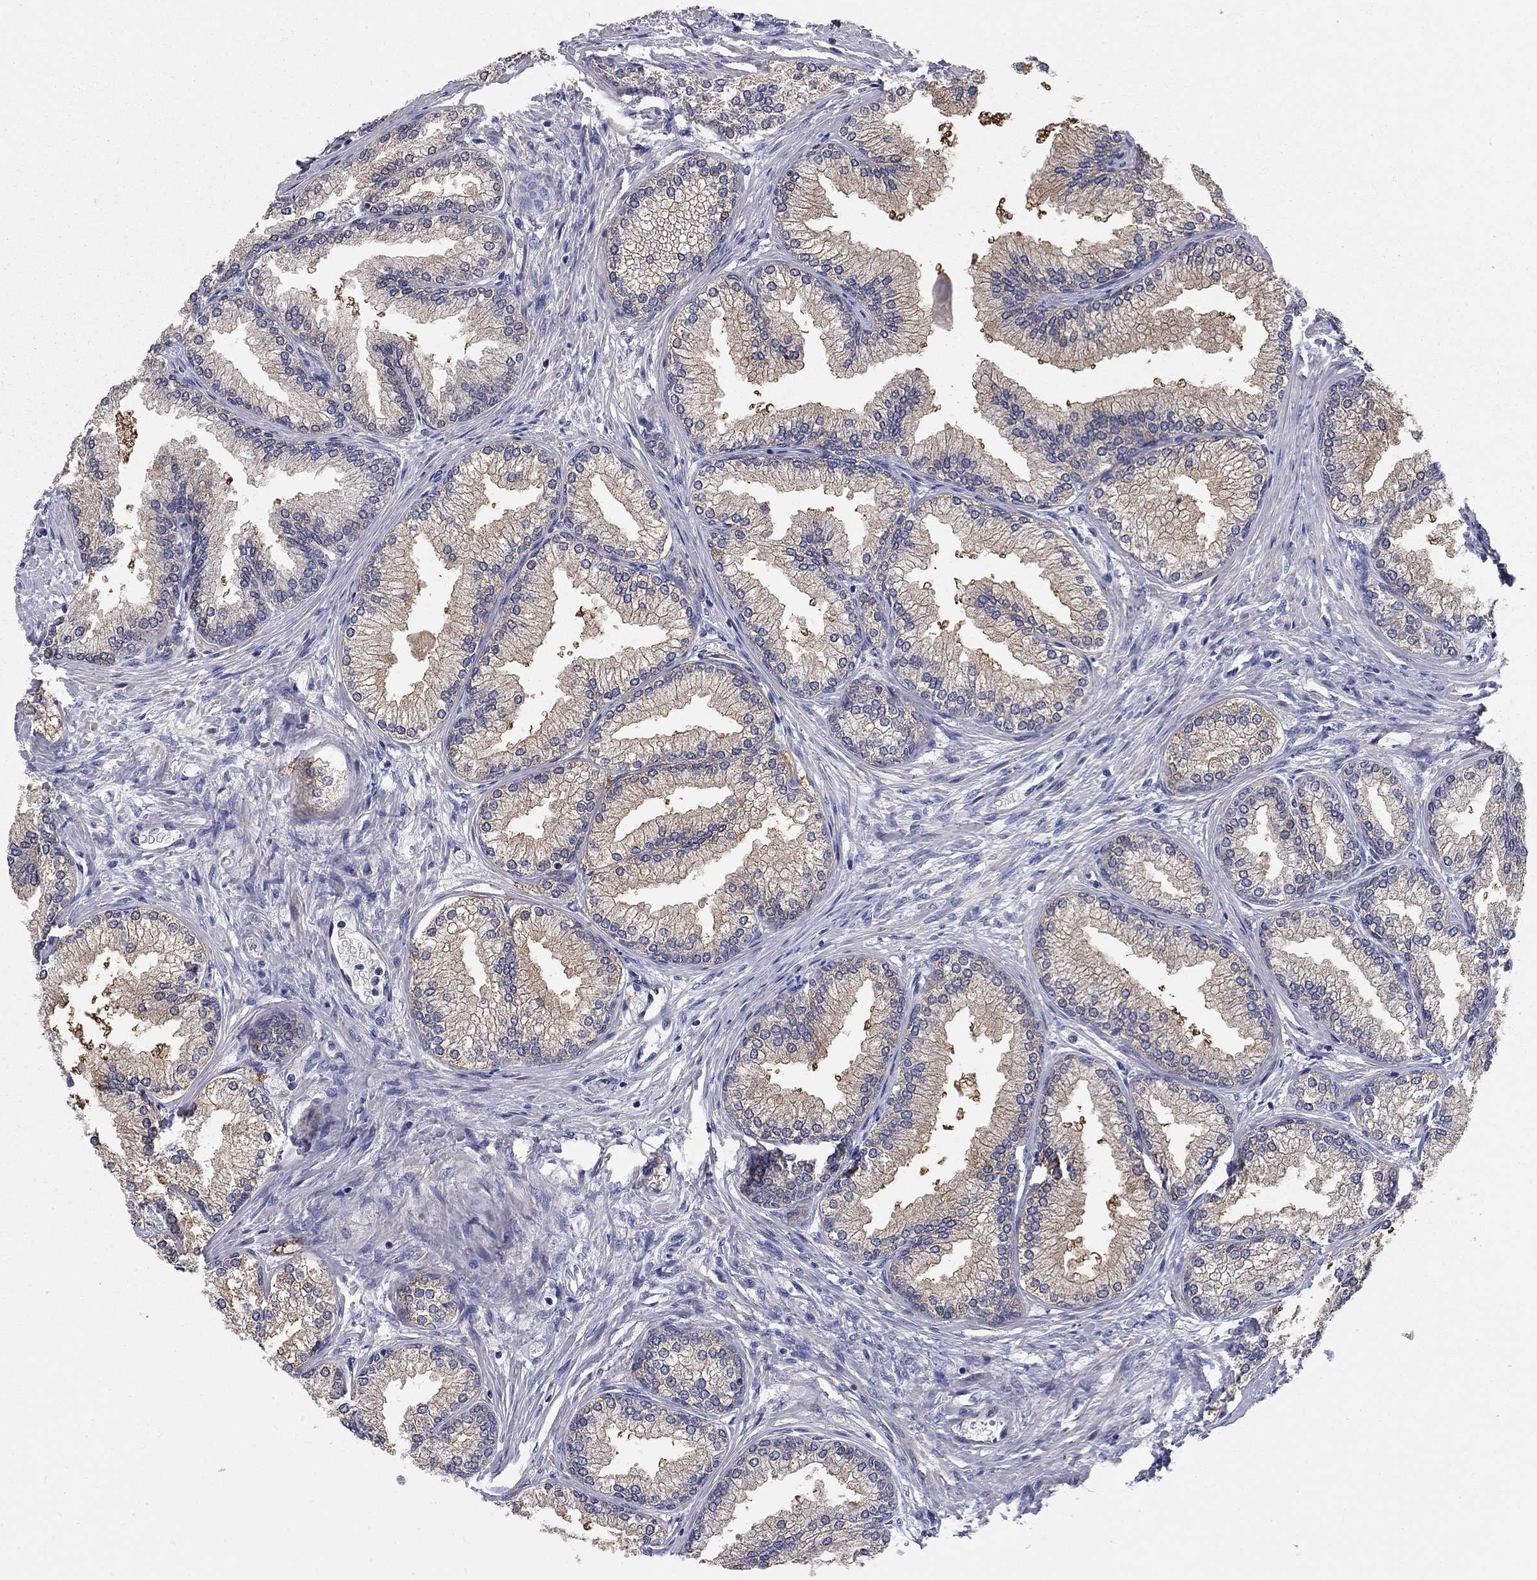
{"staining": {"intensity": "moderate", "quantity": "<25%", "location": "cytoplasmic/membranous"}, "tissue": "prostate", "cell_type": "Glandular cells", "image_type": "normal", "snomed": [{"axis": "morphology", "description": "Normal tissue, NOS"}, {"axis": "topography", "description": "Prostate"}], "caption": "Immunohistochemistry (IHC) staining of normal prostate, which shows low levels of moderate cytoplasmic/membranous expression in about <25% of glandular cells indicating moderate cytoplasmic/membranous protein staining. The staining was performed using DAB (brown) for protein detection and nuclei were counterstained in hematoxylin (blue).", "gene": "CFAP161", "patient": {"sex": "male", "age": 72}}